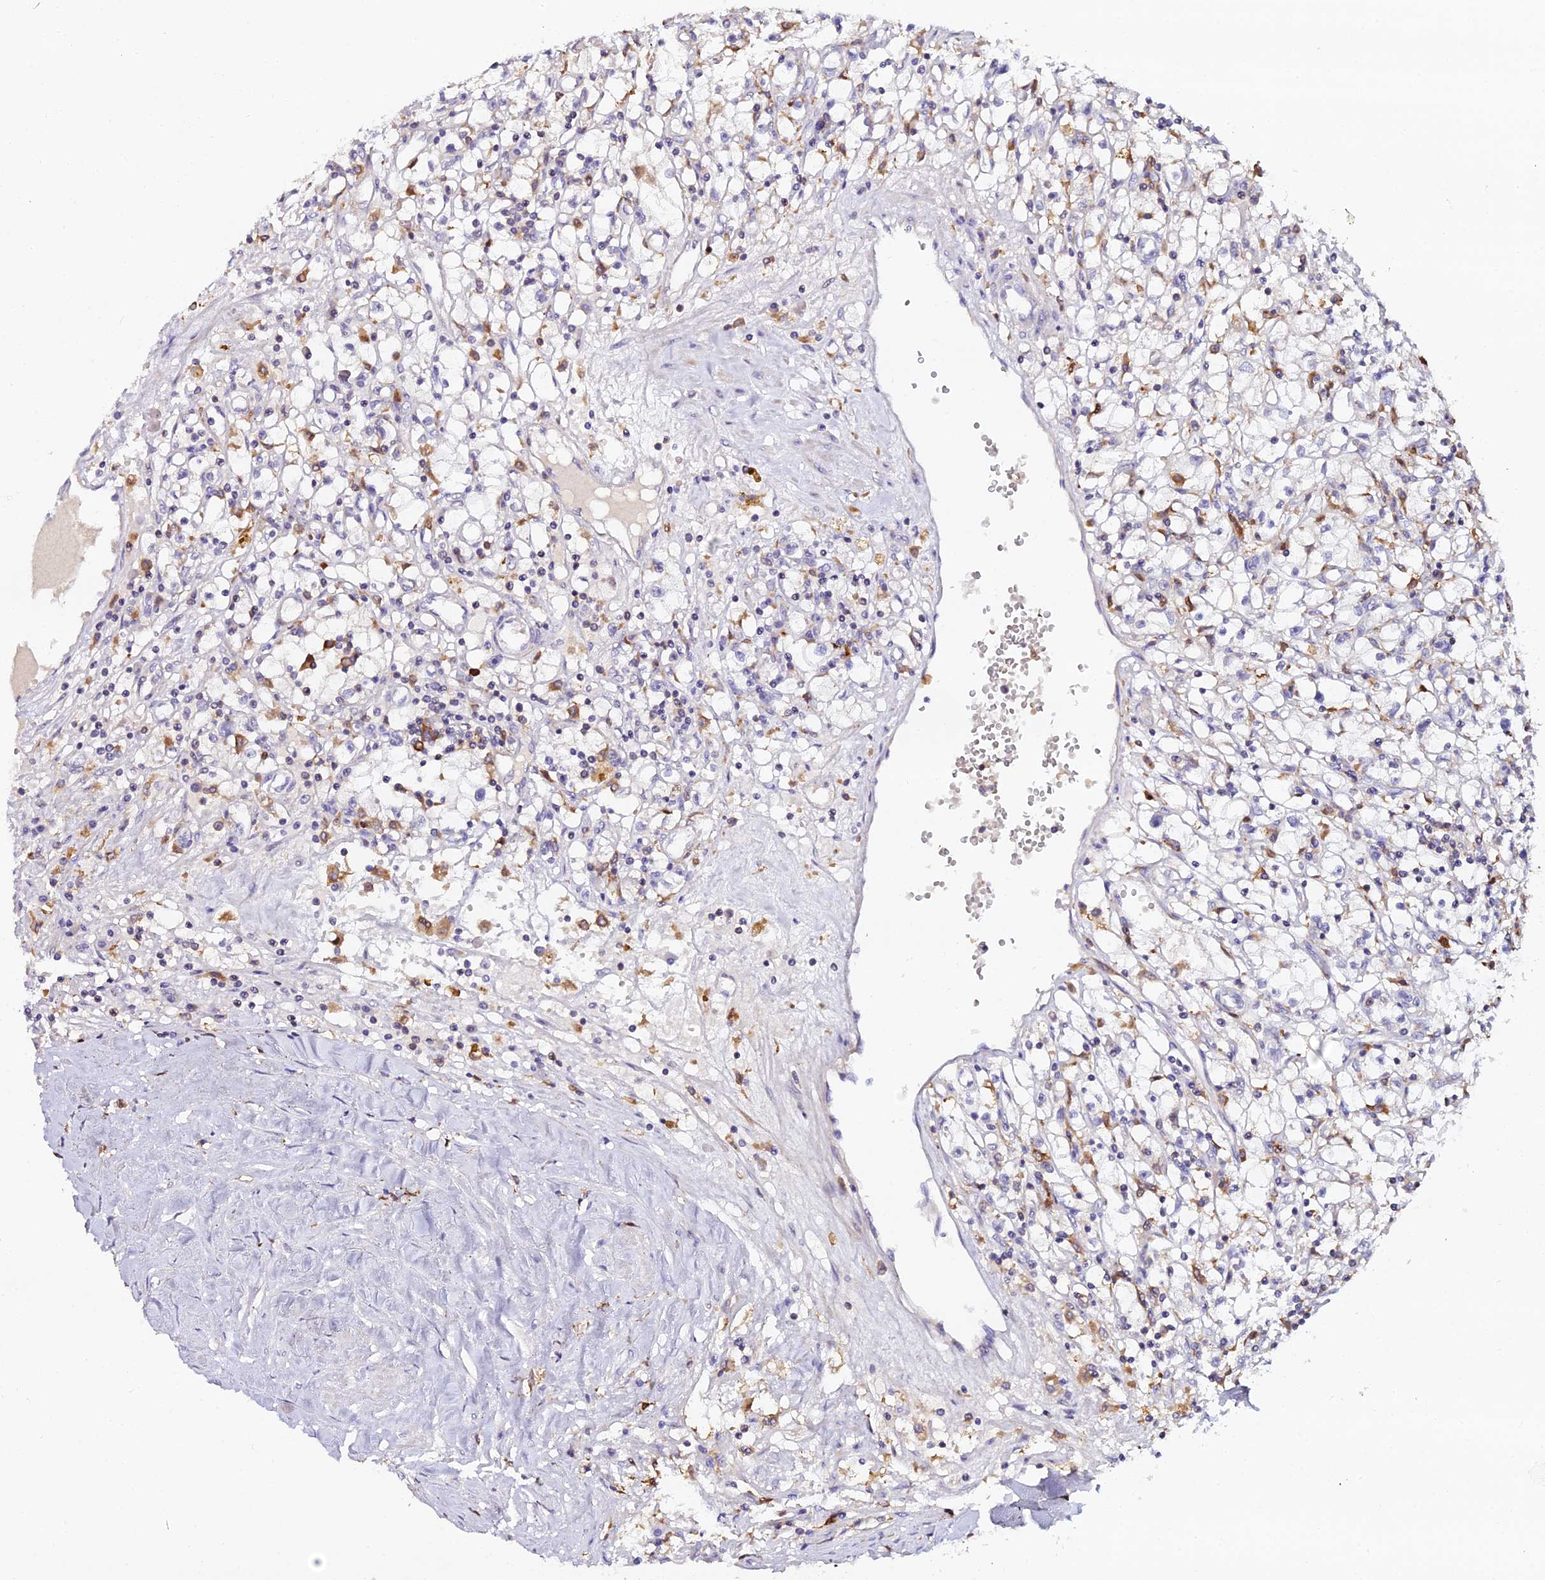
{"staining": {"intensity": "negative", "quantity": "none", "location": "none"}, "tissue": "renal cancer", "cell_type": "Tumor cells", "image_type": "cancer", "snomed": [{"axis": "morphology", "description": "Adenocarcinoma, NOS"}, {"axis": "topography", "description": "Kidney"}], "caption": "This is an IHC image of adenocarcinoma (renal). There is no positivity in tumor cells.", "gene": "IL4I1", "patient": {"sex": "male", "age": 56}}